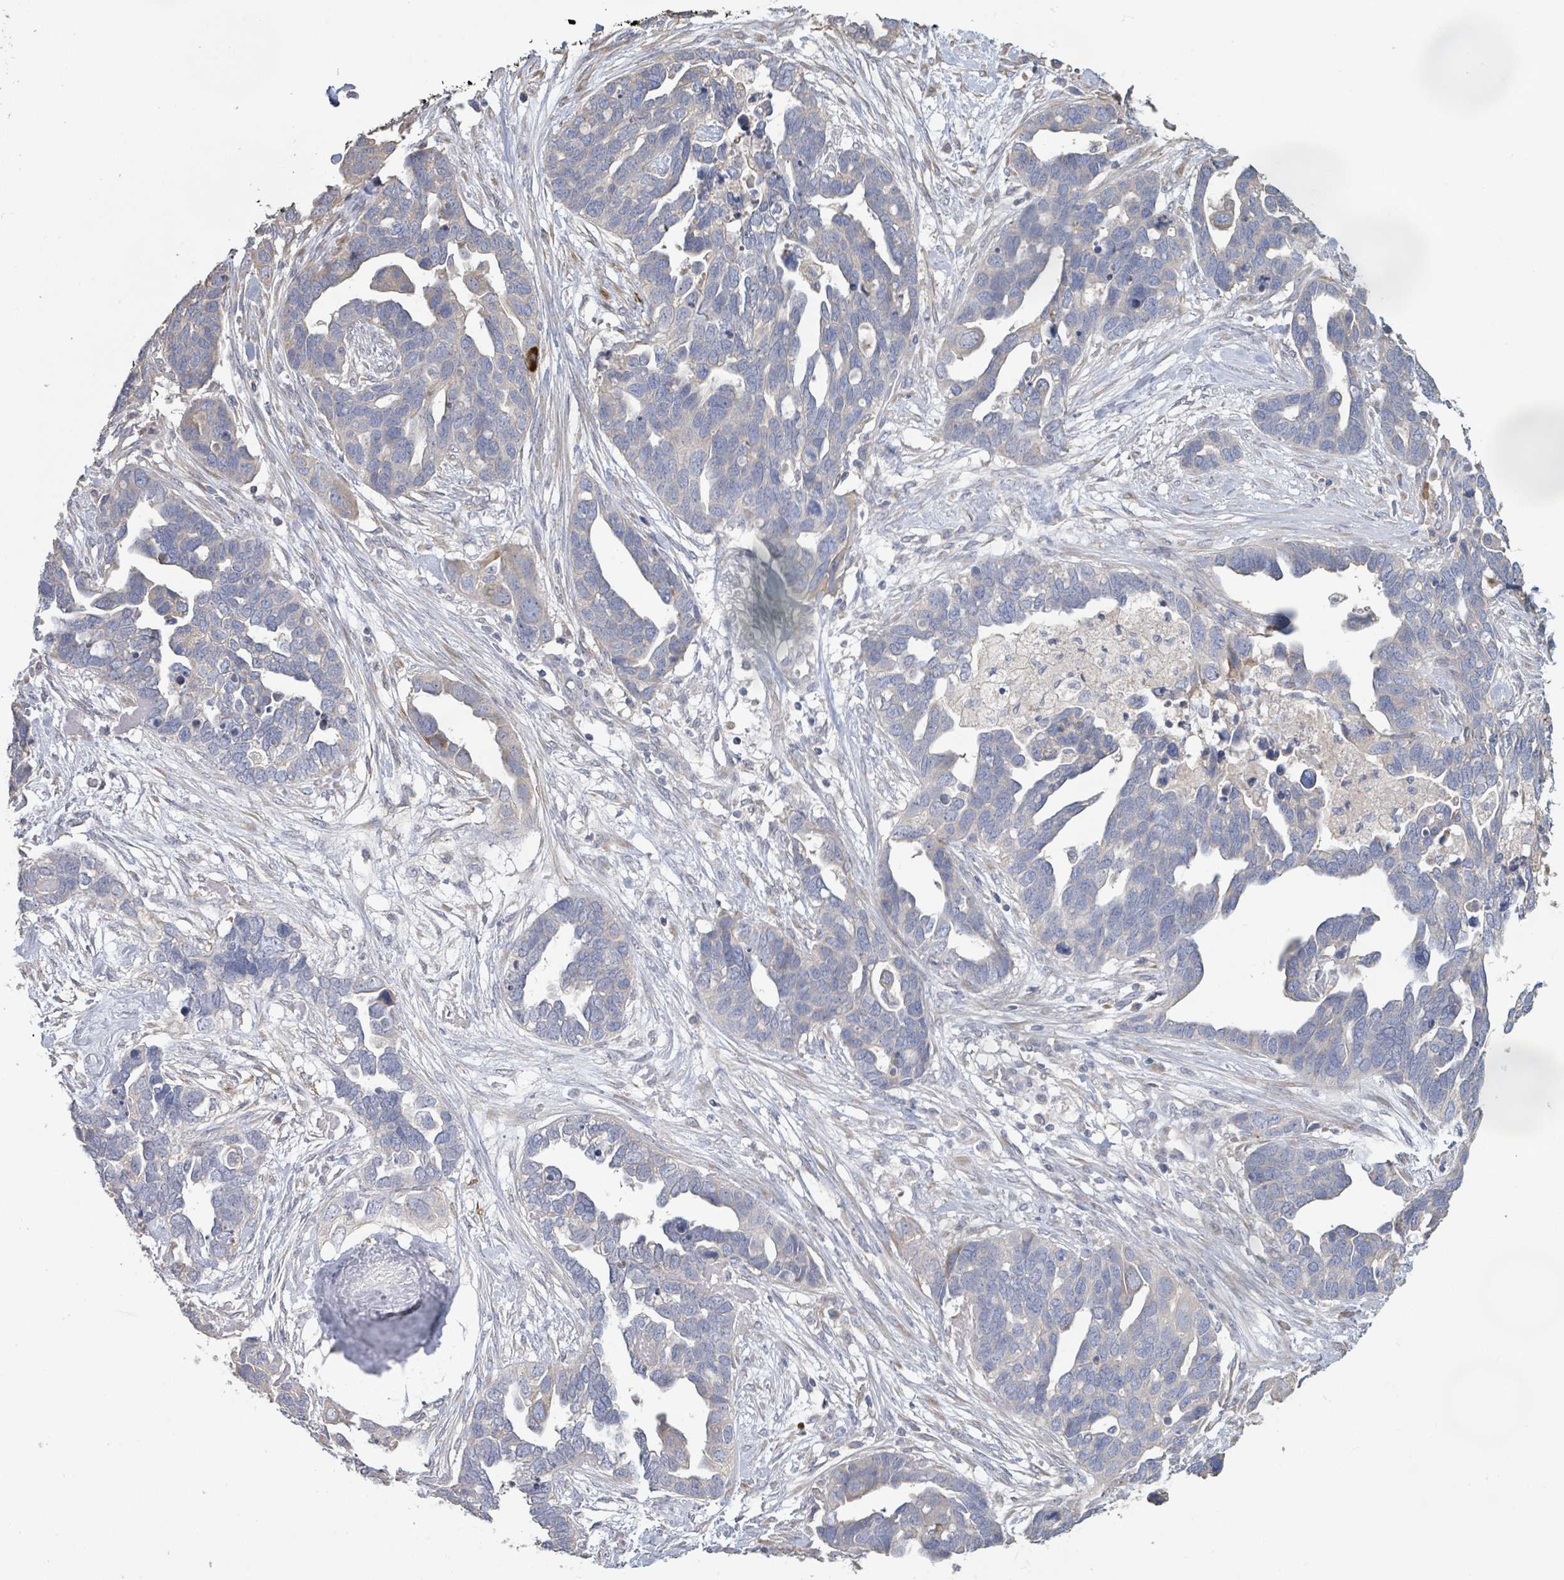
{"staining": {"intensity": "weak", "quantity": "<25%", "location": "cytoplasmic/membranous"}, "tissue": "ovarian cancer", "cell_type": "Tumor cells", "image_type": "cancer", "snomed": [{"axis": "morphology", "description": "Cystadenocarcinoma, serous, NOS"}, {"axis": "topography", "description": "Ovary"}], "caption": "A high-resolution micrograph shows immunohistochemistry staining of ovarian cancer (serous cystadenocarcinoma), which shows no significant staining in tumor cells. (DAB IHC, high magnification).", "gene": "KCNS2", "patient": {"sex": "female", "age": 54}}